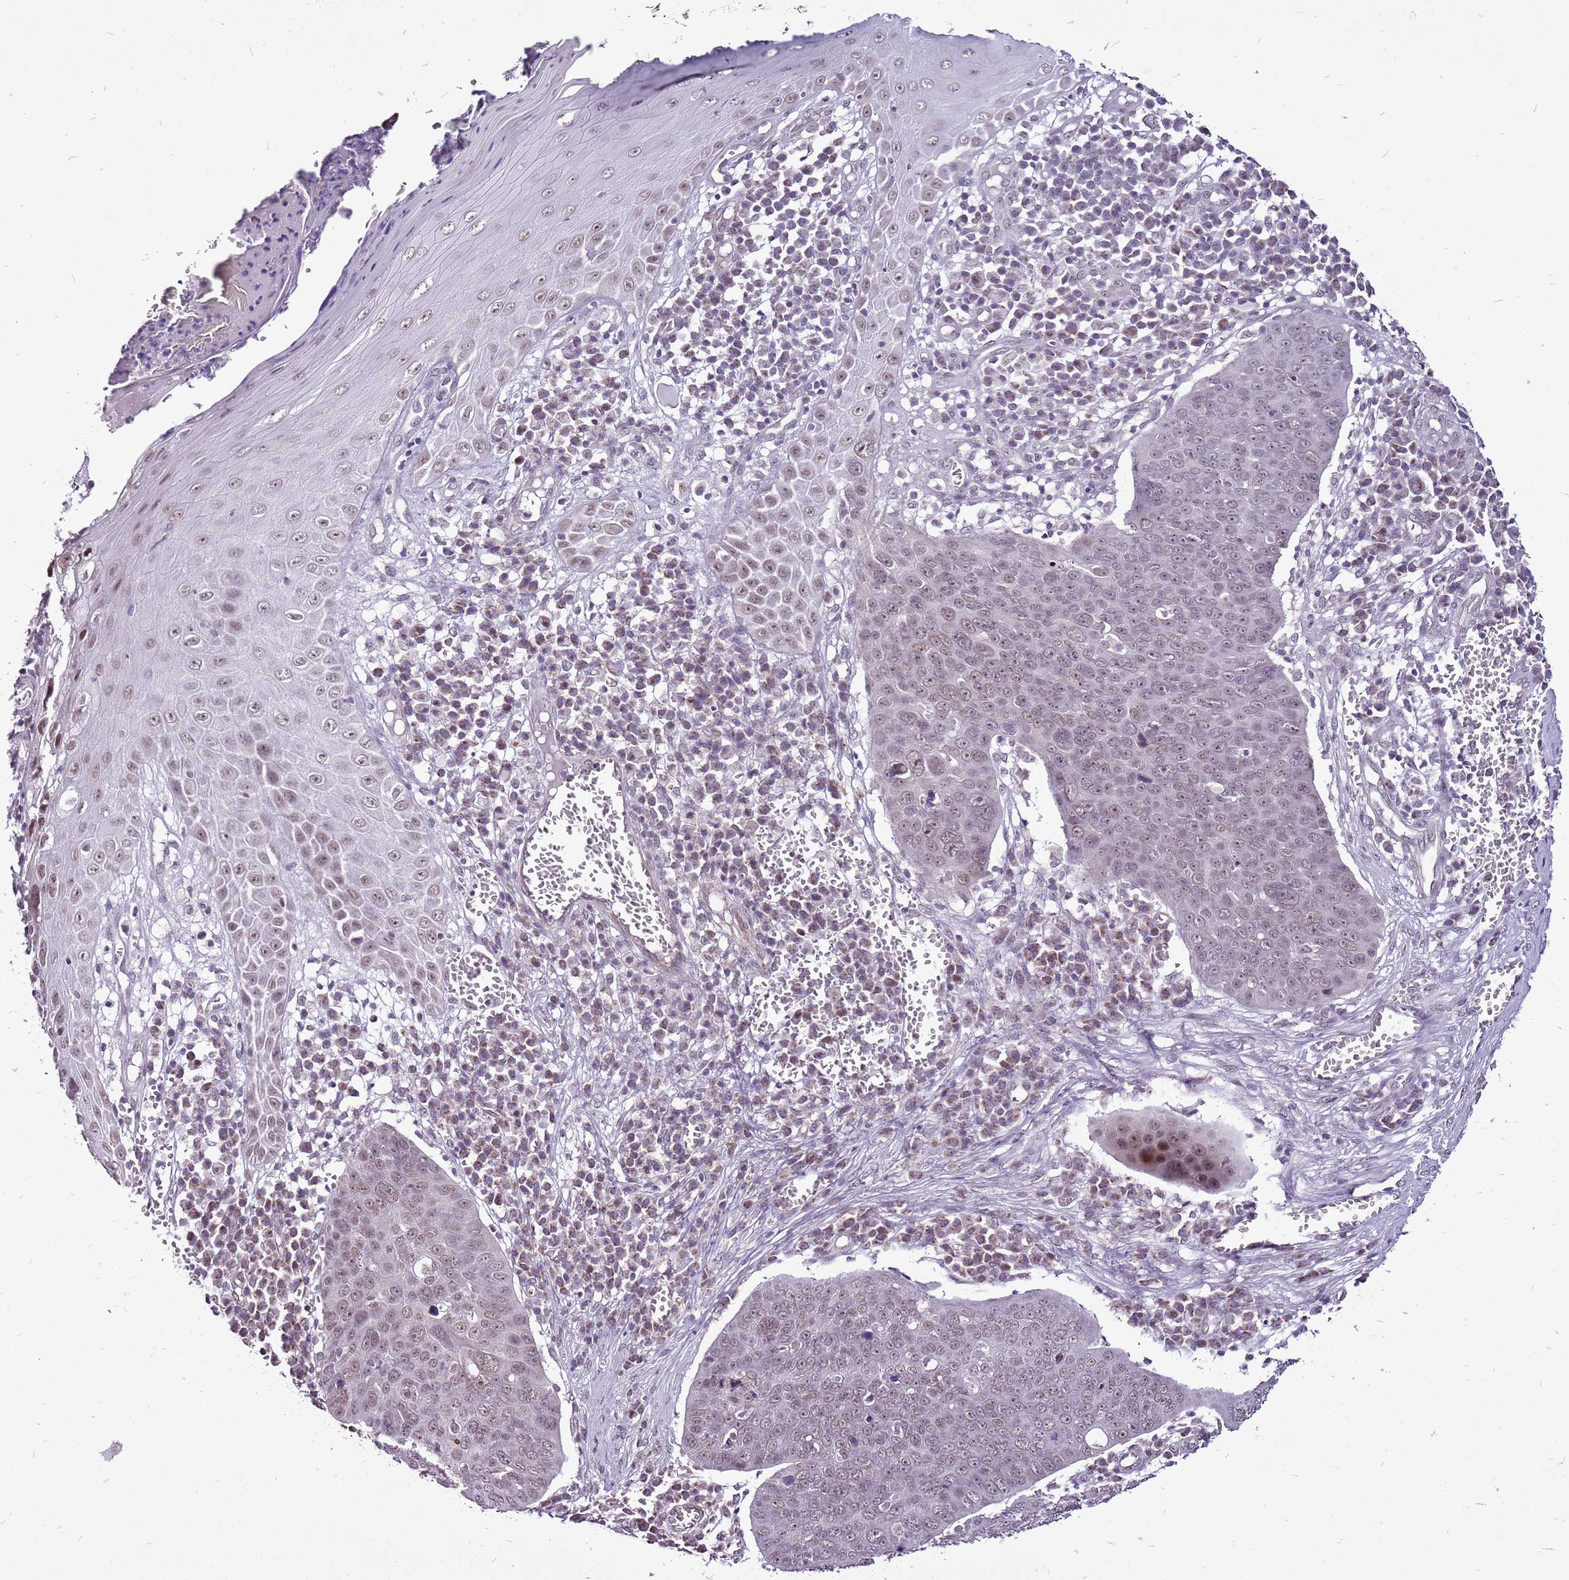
{"staining": {"intensity": "weak", "quantity": "<25%", "location": "nuclear"}, "tissue": "skin cancer", "cell_type": "Tumor cells", "image_type": "cancer", "snomed": [{"axis": "morphology", "description": "Squamous cell carcinoma, NOS"}, {"axis": "topography", "description": "Skin"}], "caption": "DAB (3,3'-diaminobenzidine) immunohistochemical staining of skin cancer (squamous cell carcinoma) displays no significant expression in tumor cells.", "gene": "CCDC166", "patient": {"sex": "male", "age": 71}}